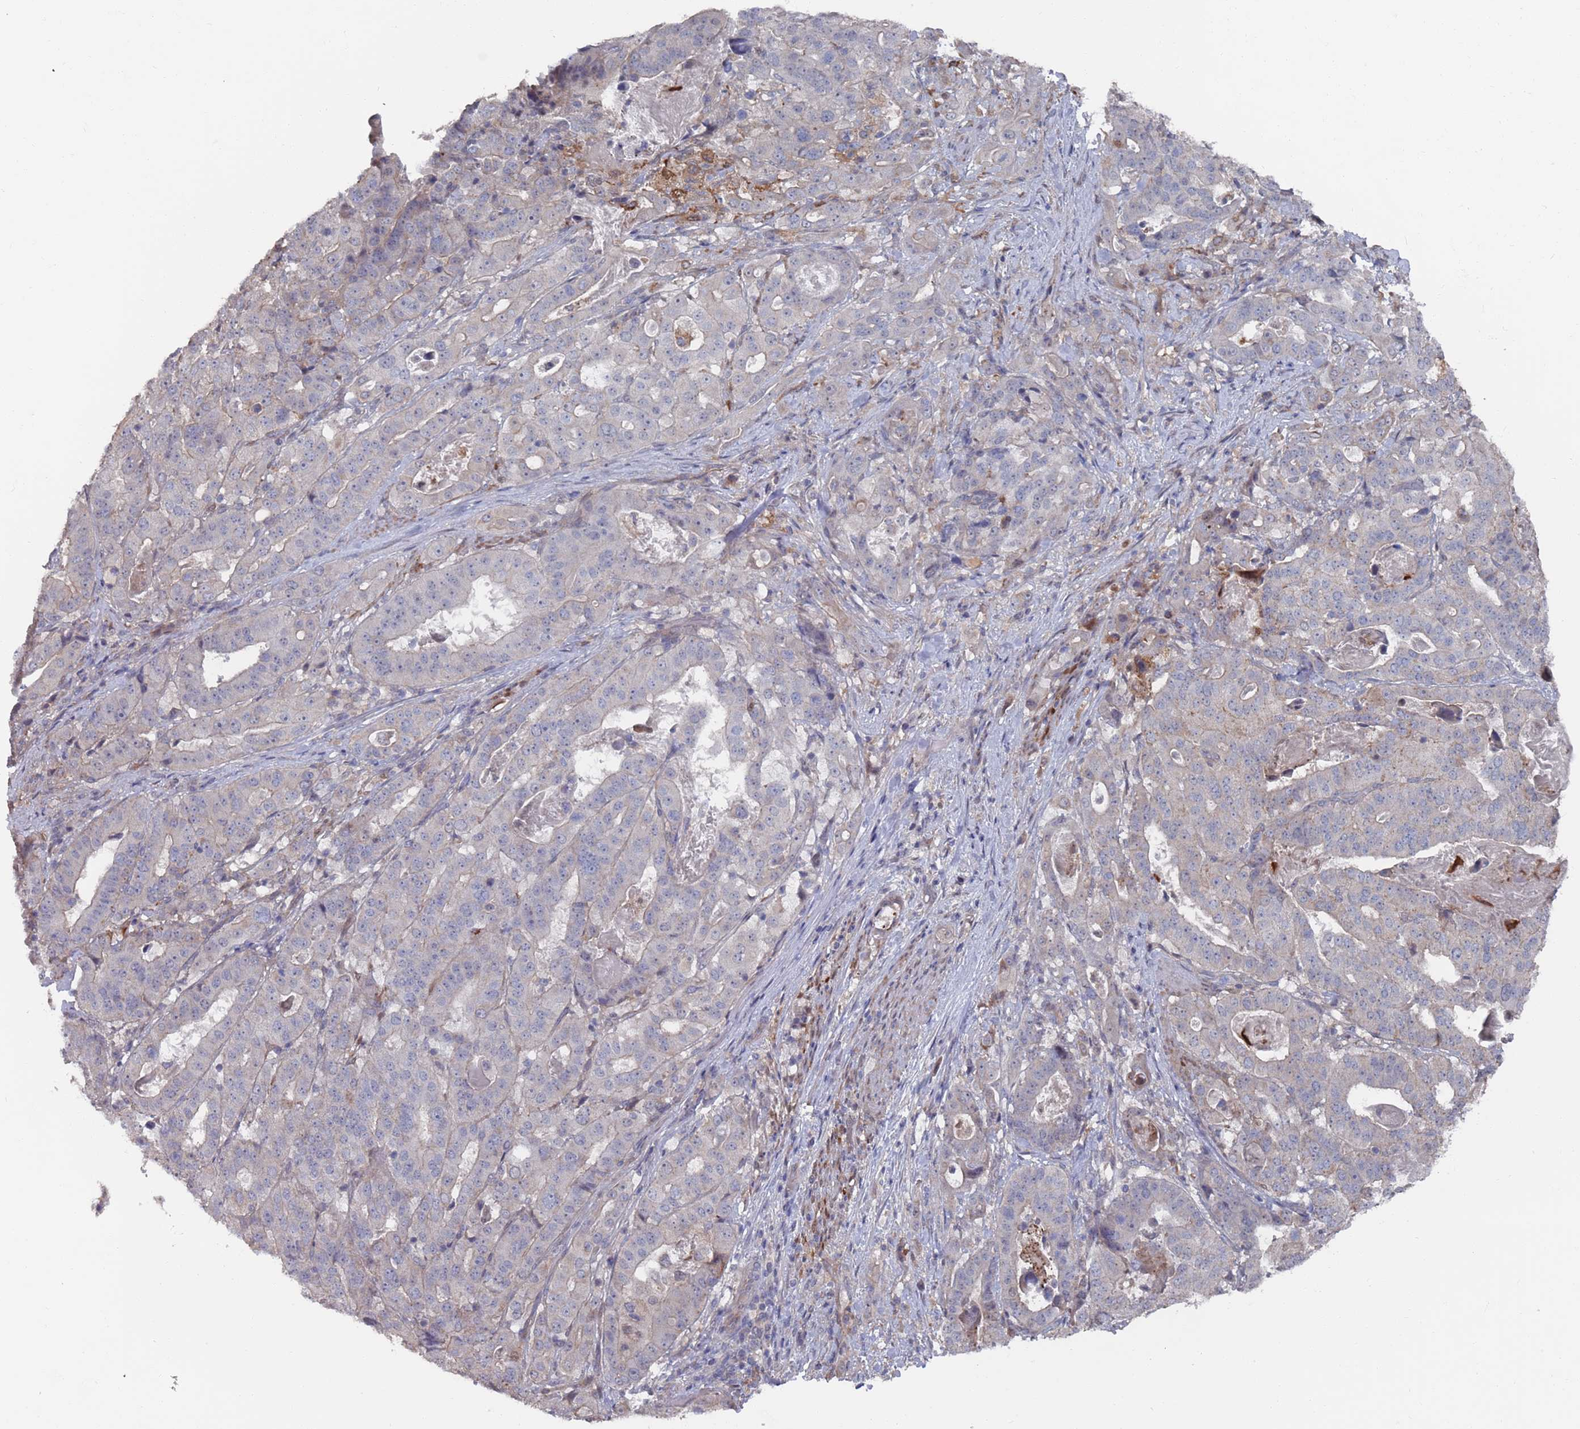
{"staining": {"intensity": "negative", "quantity": "none", "location": "none"}, "tissue": "stomach cancer", "cell_type": "Tumor cells", "image_type": "cancer", "snomed": [{"axis": "morphology", "description": "Adenocarcinoma, NOS"}, {"axis": "topography", "description": "Stomach"}], "caption": "High magnification brightfield microscopy of stomach cancer (adenocarcinoma) stained with DAB (brown) and counterstained with hematoxylin (blue): tumor cells show no significant positivity.", "gene": "DGKD", "patient": {"sex": "male", "age": 48}}